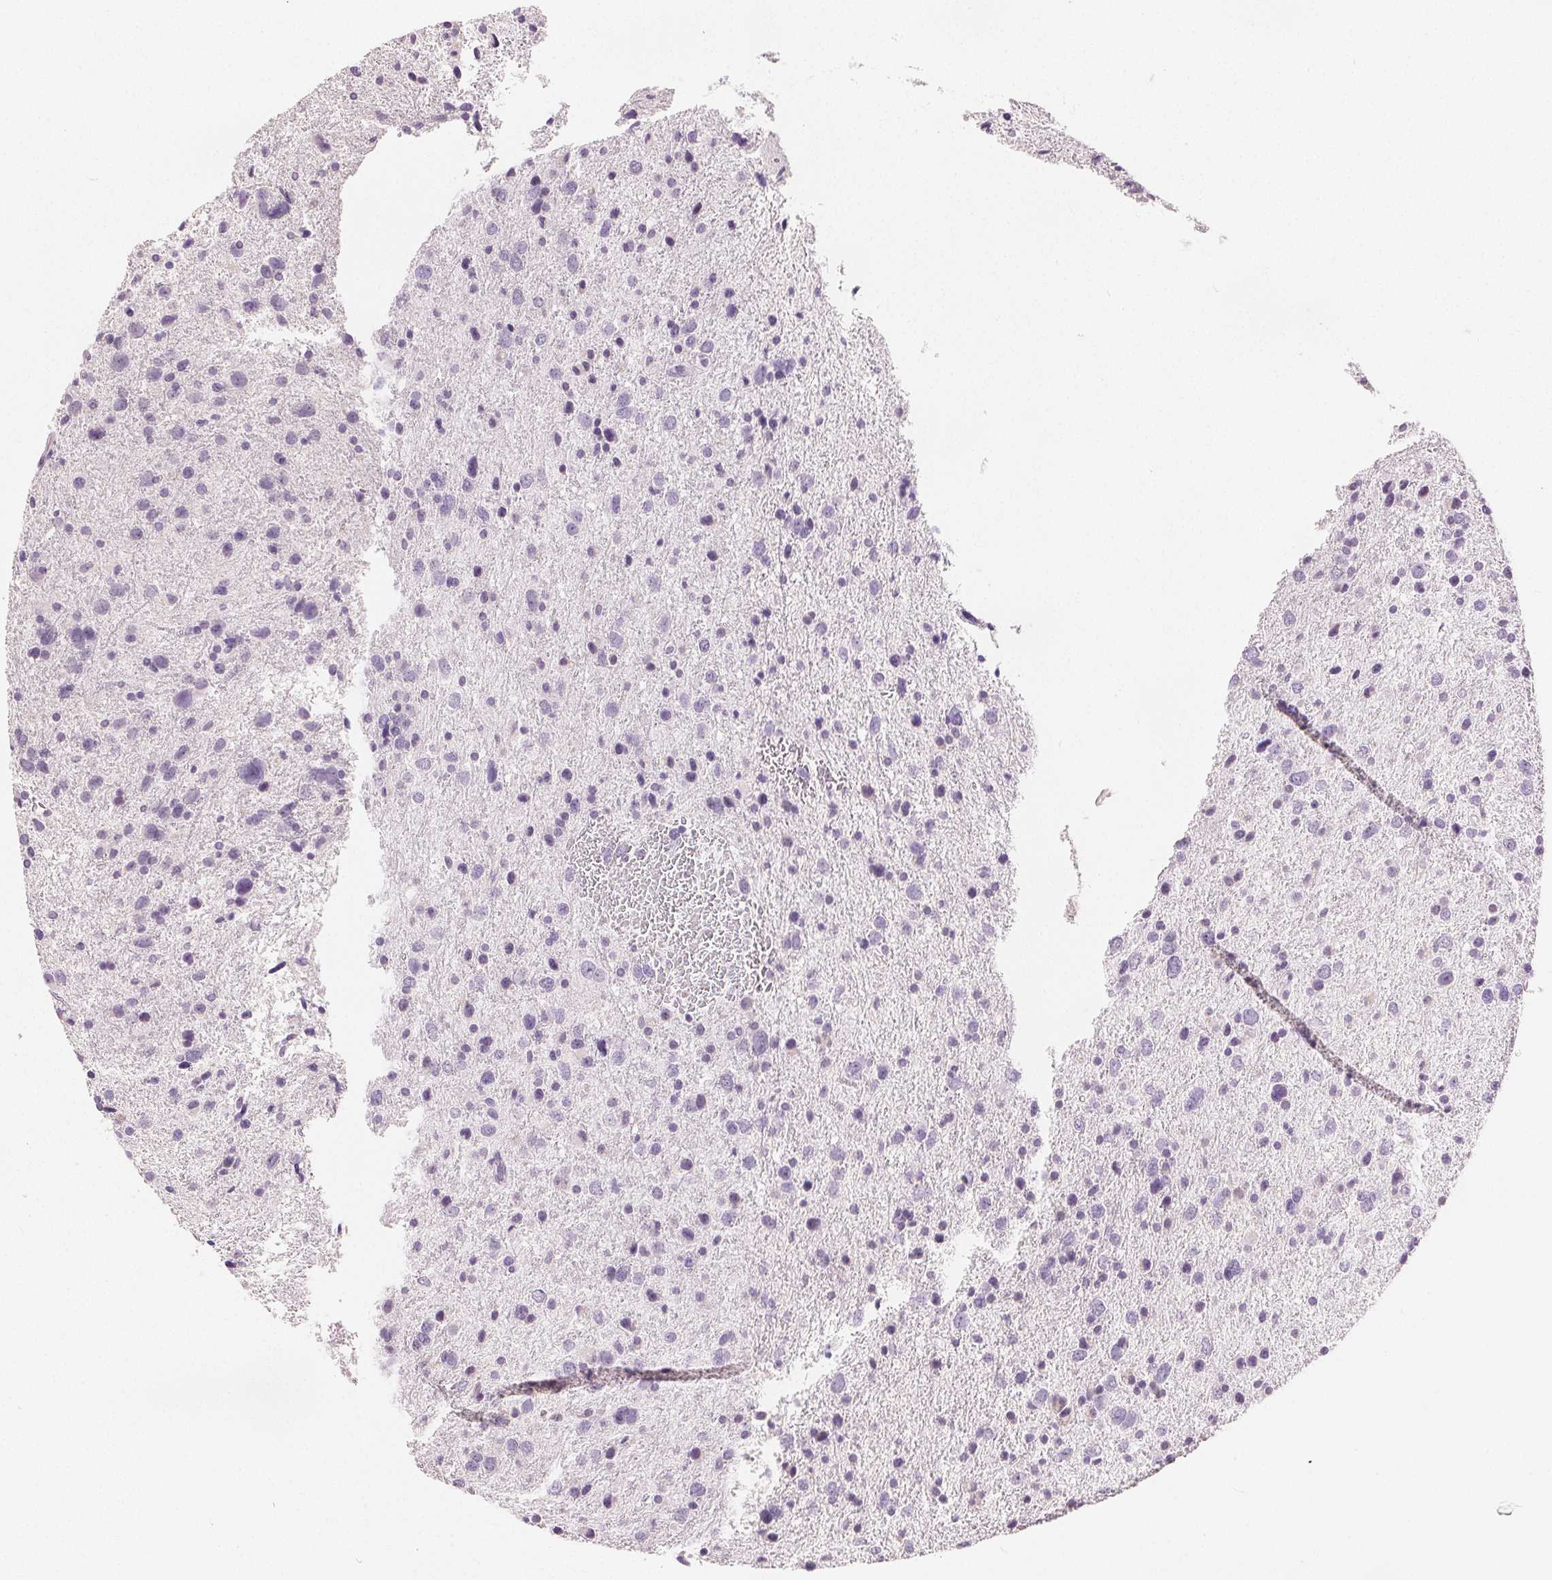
{"staining": {"intensity": "negative", "quantity": "none", "location": "none"}, "tissue": "glioma", "cell_type": "Tumor cells", "image_type": "cancer", "snomed": [{"axis": "morphology", "description": "Glioma, malignant, Low grade"}, {"axis": "topography", "description": "Brain"}], "caption": "Glioma was stained to show a protein in brown. There is no significant expression in tumor cells.", "gene": "CA12", "patient": {"sex": "female", "age": 55}}